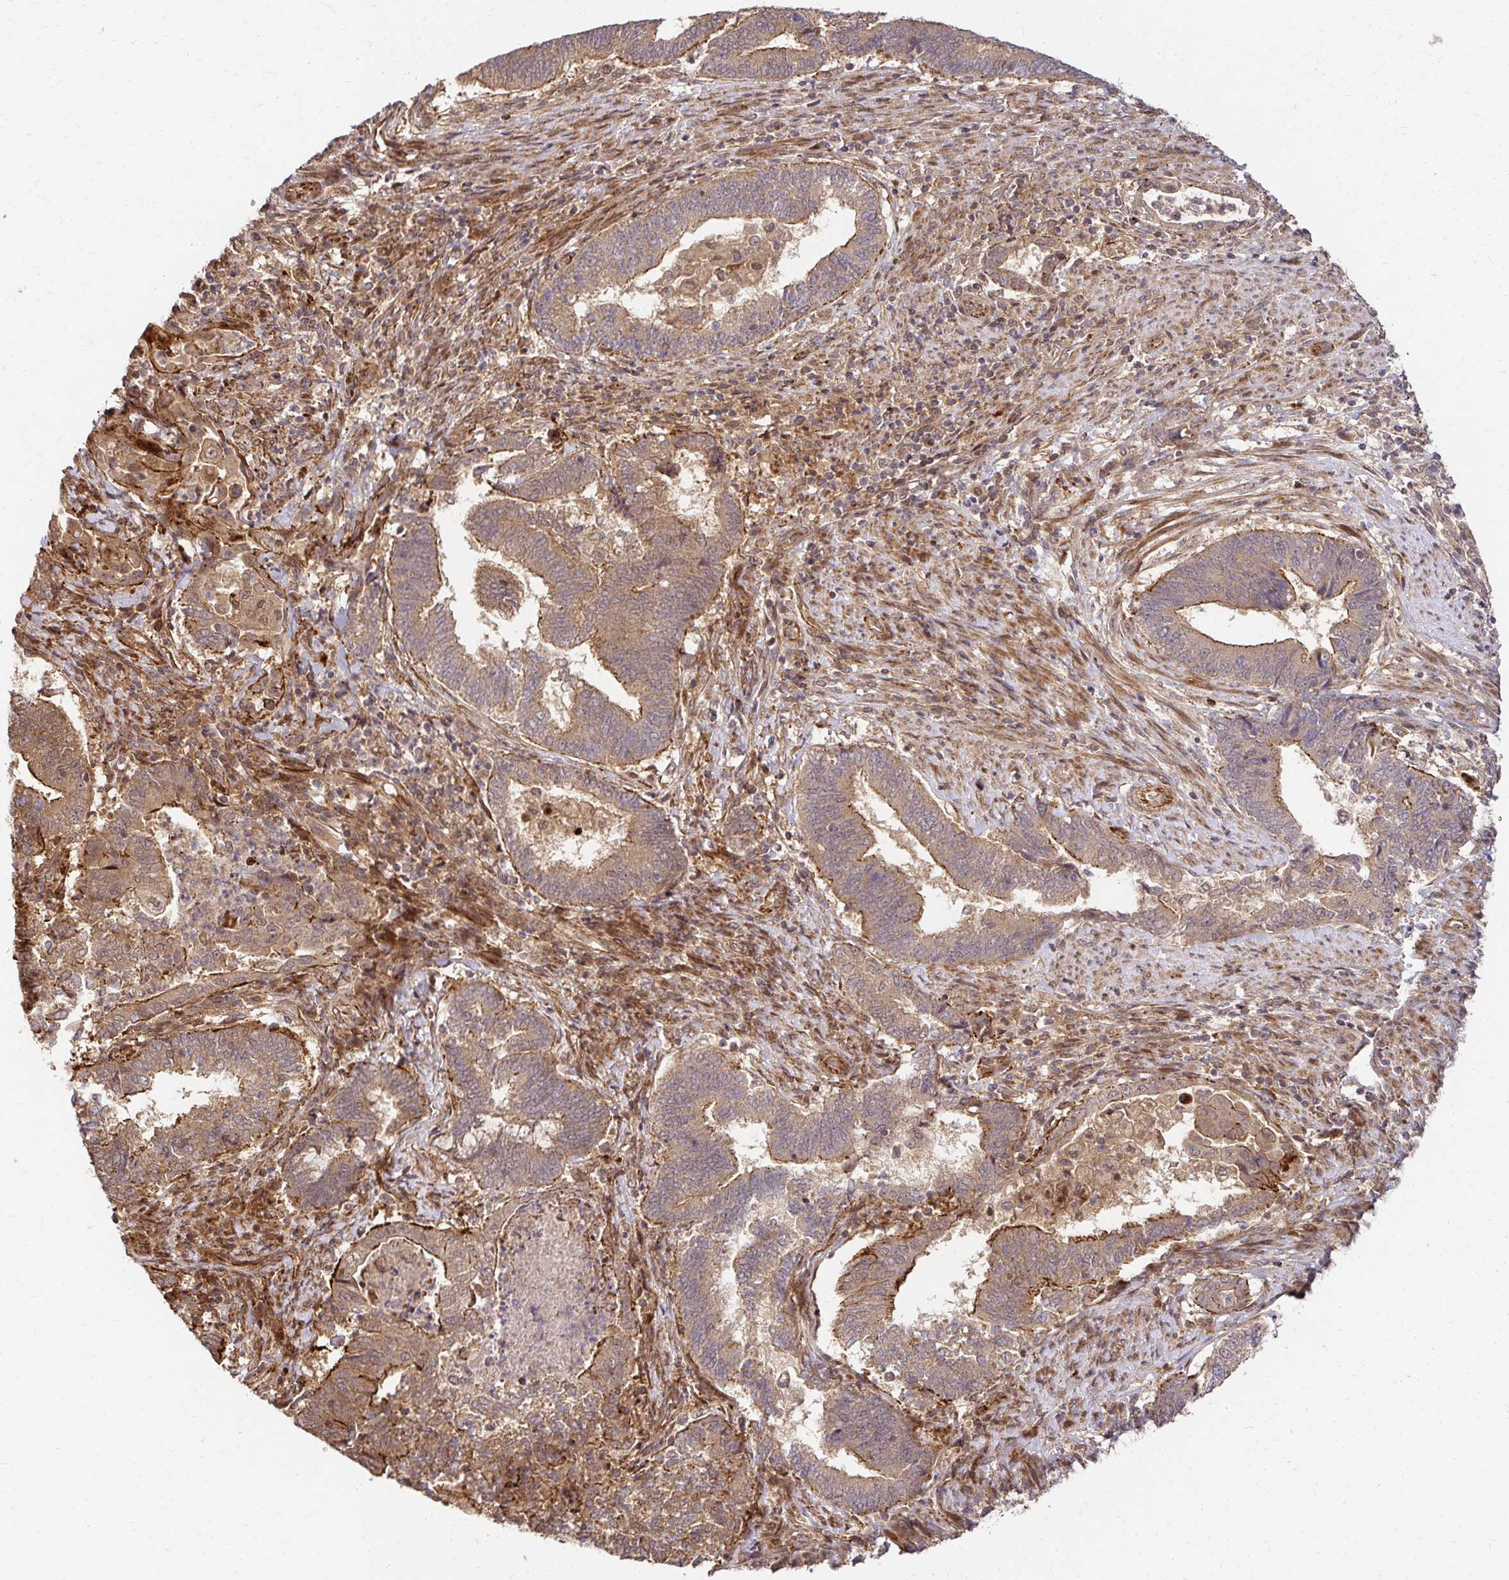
{"staining": {"intensity": "moderate", "quantity": ">75%", "location": "cytoplasmic/membranous"}, "tissue": "endometrial cancer", "cell_type": "Tumor cells", "image_type": "cancer", "snomed": [{"axis": "morphology", "description": "Adenocarcinoma, NOS"}, {"axis": "topography", "description": "Endometrium"}], "caption": "This is a histology image of immunohistochemistry (IHC) staining of endometrial cancer, which shows moderate positivity in the cytoplasmic/membranous of tumor cells.", "gene": "PSMA4", "patient": {"sex": "female", "age": 65}}